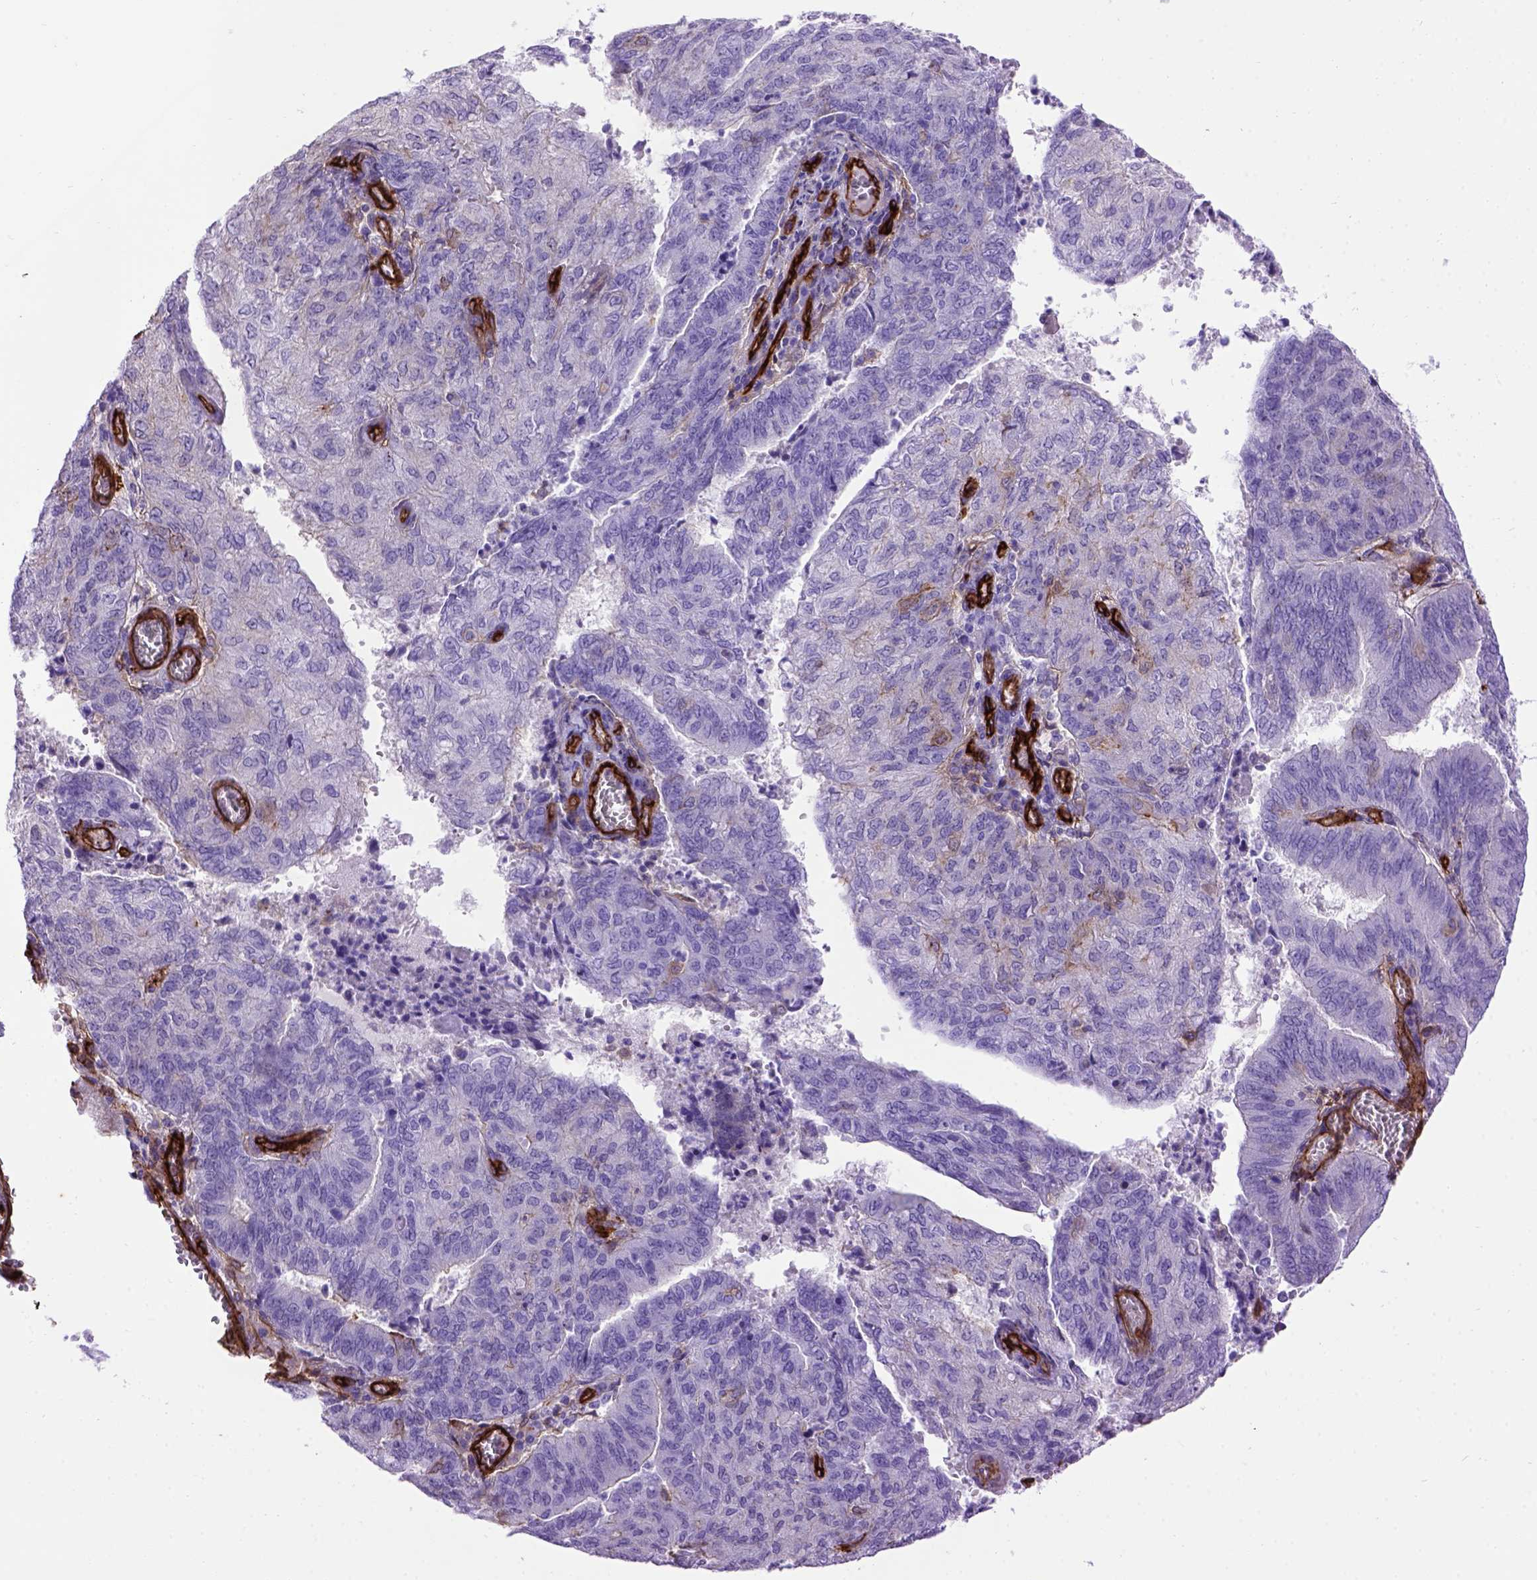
{"staining": {"intensity": "negative", "quantity": "none", "location": "none"}, "tissue": "endometrial cancer", "cell_type": "Tumor cells", "image_type": "cancer", "snomed": [{"axis": "morphology", "description": "Adenocarcinoma, NOS"}, {"axis": "topography", "description": "Endometrium"}], "caption": "The image displays no staining of tumor cells in endometrial cancer (adenocarcinoma).", "gene": "ENG", "patient": {"sex": "female", "age": 82}}